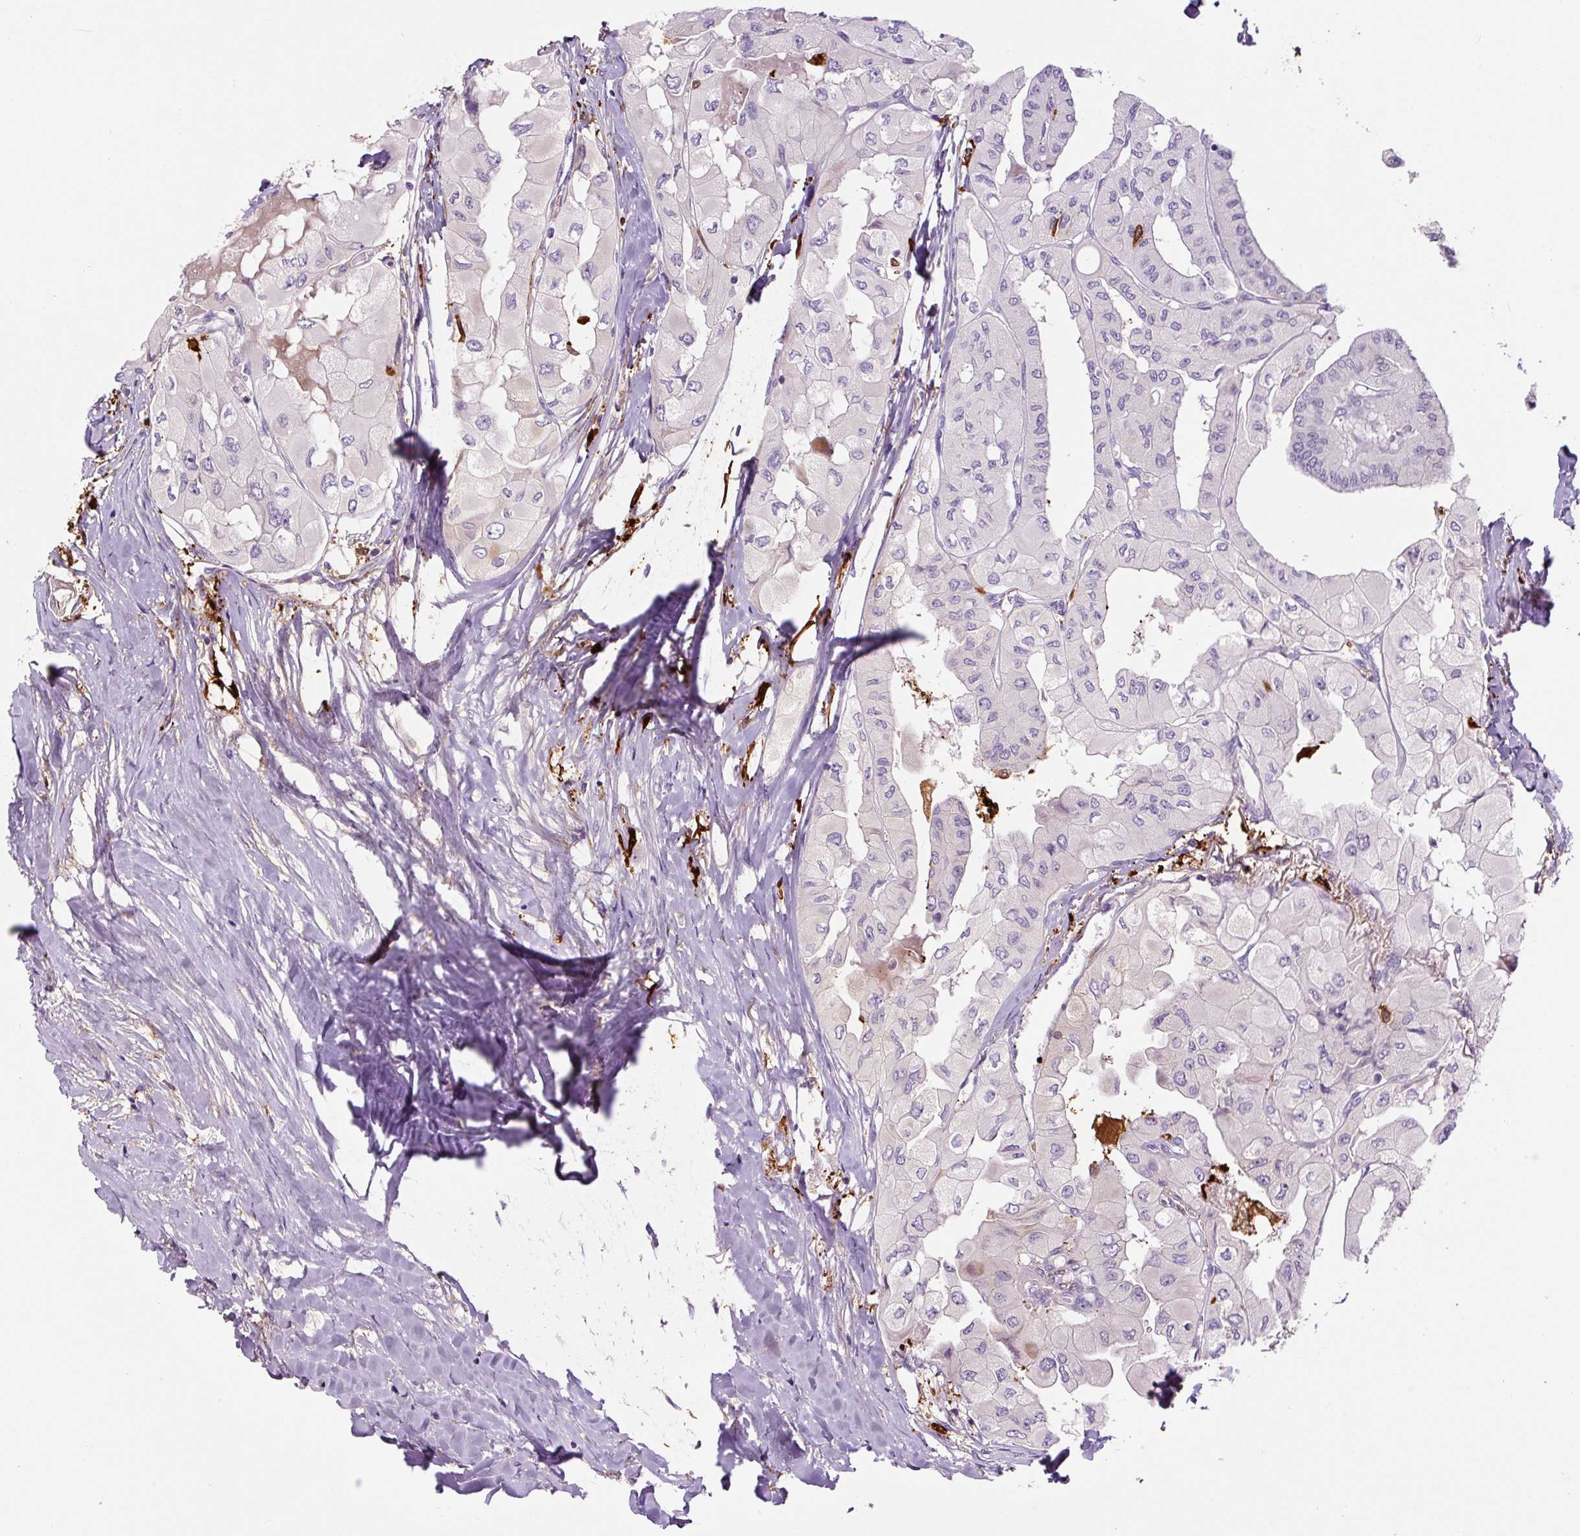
{"staining": {"intensity": "negative", "quantity": "none", "location": "none"}, "tissue": "thyroid cancer", "cell_type": "Tumor cells", "image_type": "cancer", "snomed": [{"axis": "morphology", "description": "Normal tissue, NOS"}, {"axis": "morphology", "description": "Papillary adenocarcinoma, NOS"}, {"axis": "topography", "description": "Thyroid gland"}], "caption": "Protein analysis of papillary adenocarcinoma (thyroid) demonstrates no significant staining in tumor cells.", "gene": "FUT10", "patient": {"sex": "female", "age": 59}}